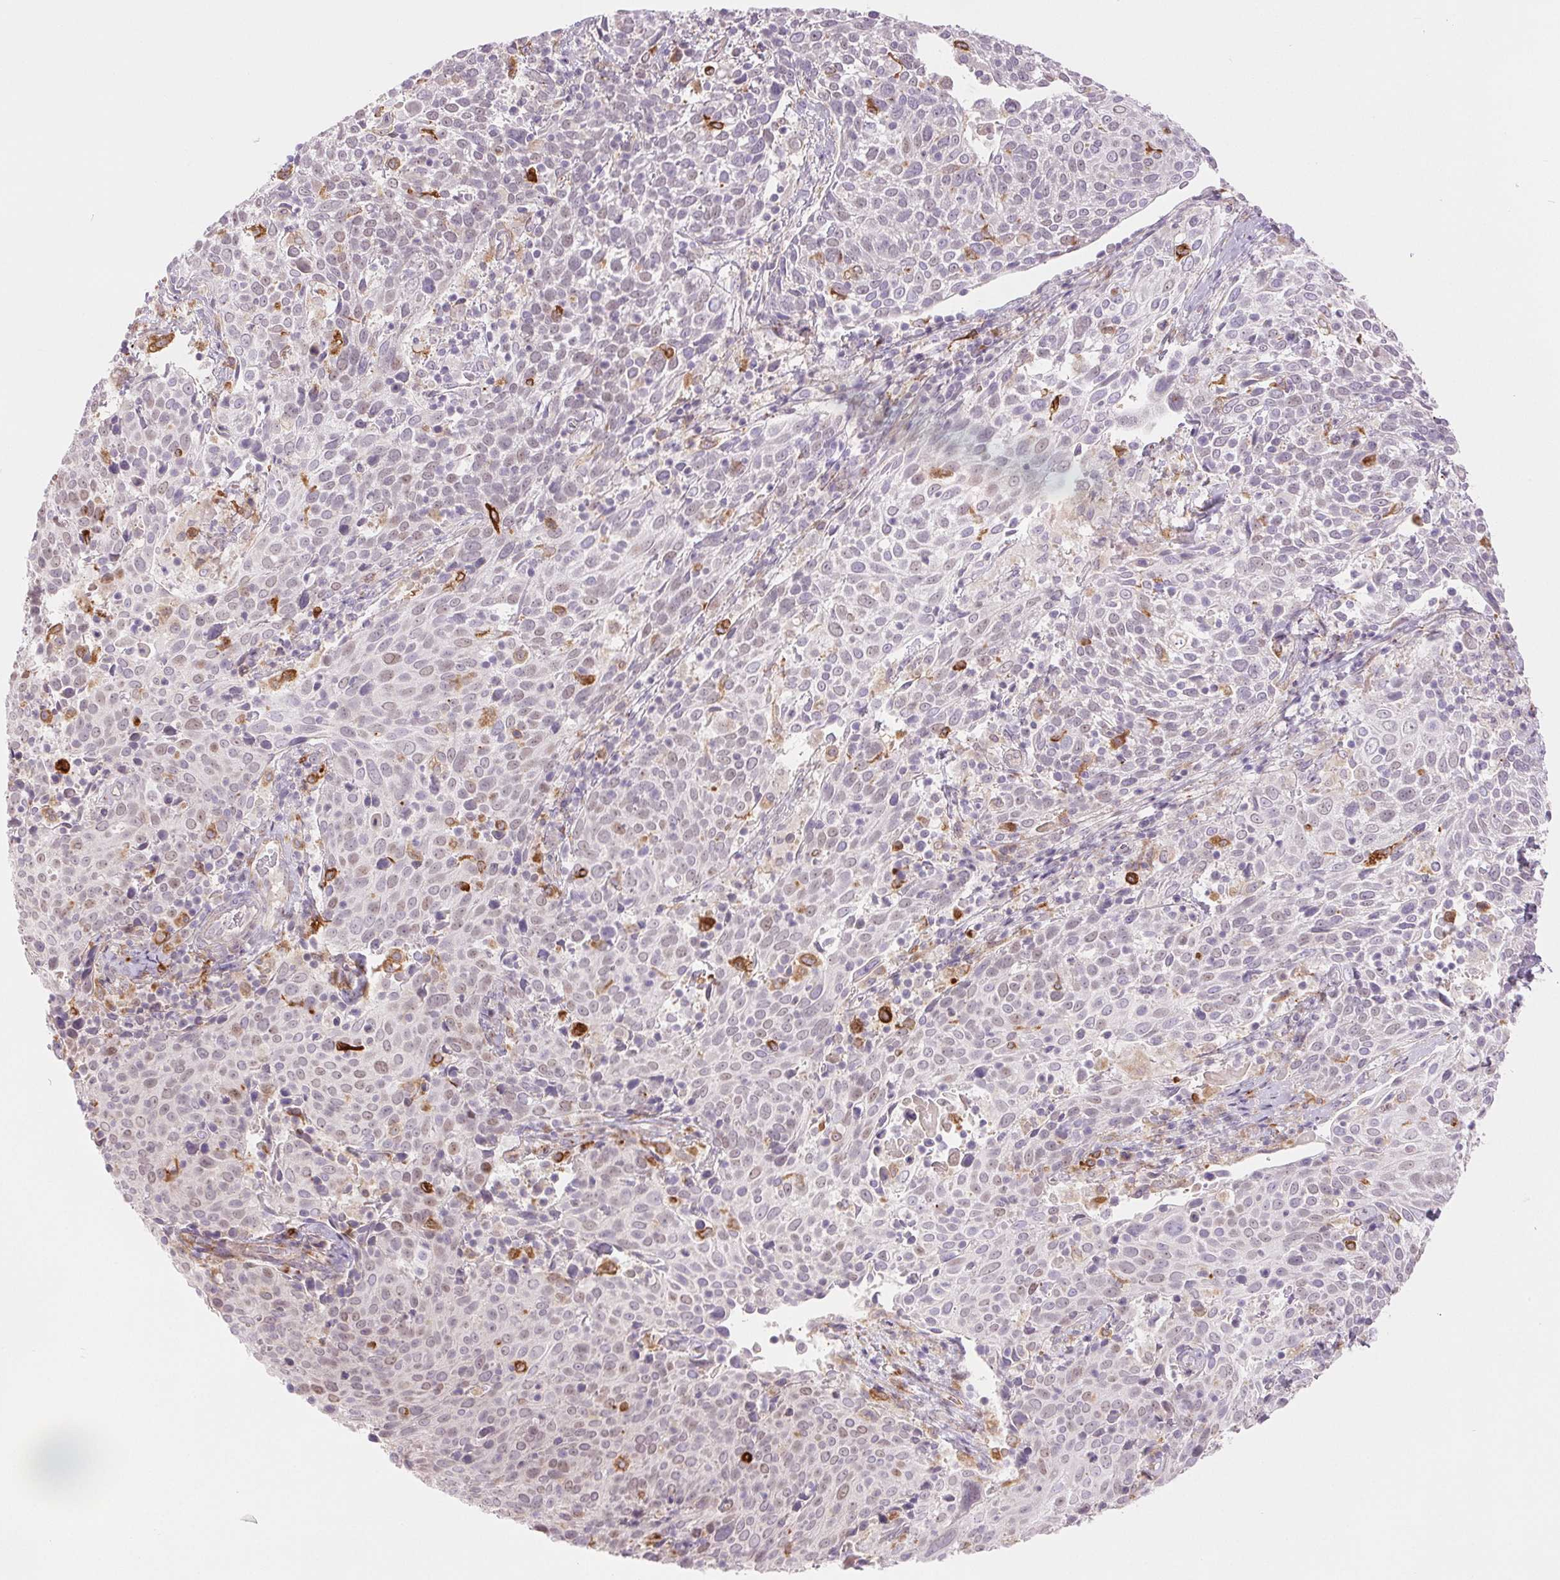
{"staining": {"intensity": "negative", "quantity": "none", "location": "none"}, "tissue": "cervical cancer", "cell_type": "Tumor cells", "image_type": "cancer", "snomed": [{"axis": "morphology", "description": "Squamous cell carcinoma, NOS"}, {"axis": "topography", "description": "Cervix"}], "caption": "The micrograph demonstrates no significant expression in tumor cells of squamous cell carcinoma (cervical).", "gene": "METTL17", "patient": {"sex": "female", "age": 61}}